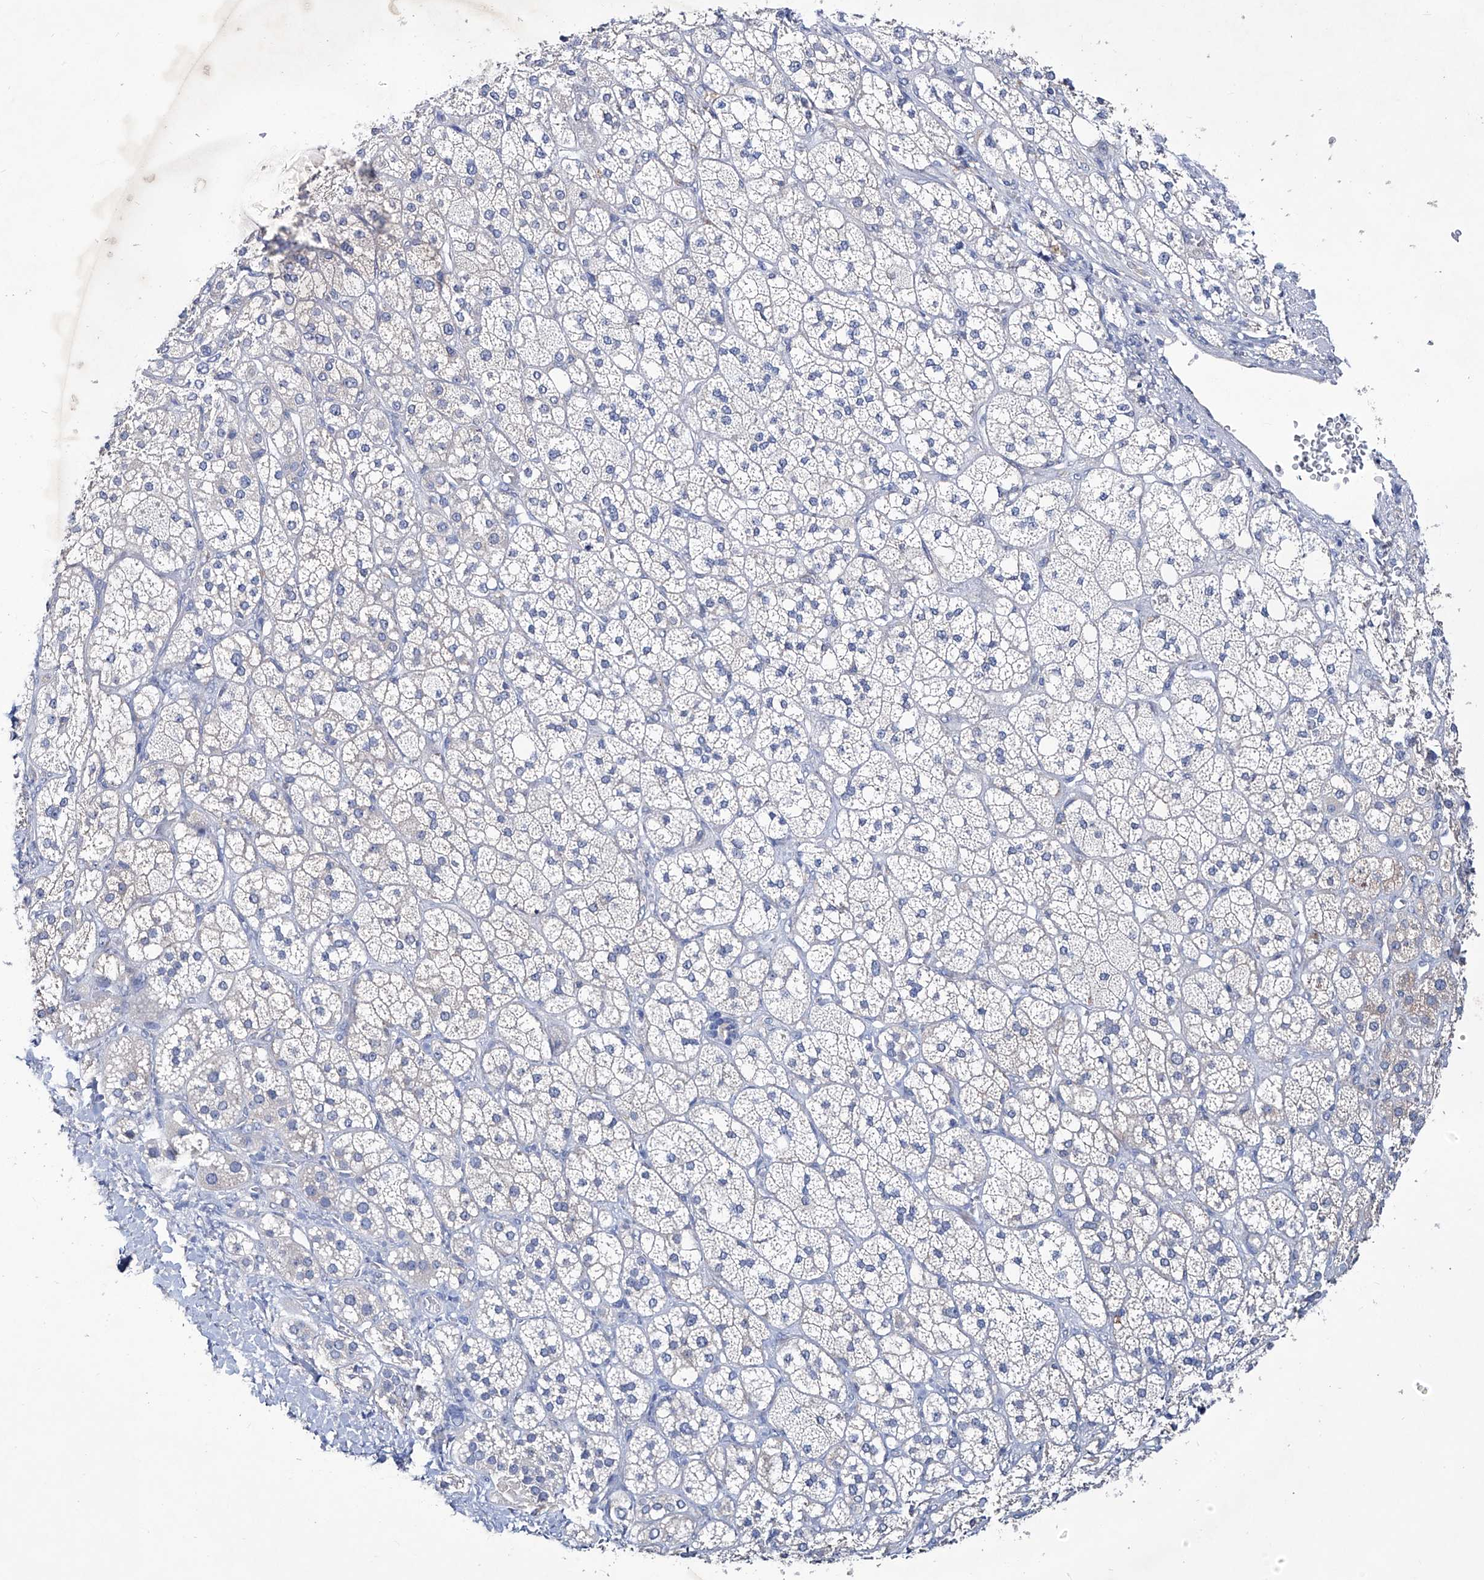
{"staining": {"intensity": "negative", "quantity": "none", "location": "none"}, "tissue": "adrenal gland", "cell_type": "Glandular cells", "image_type": "normal", "snomed": [{"axis": "morphology", "description": "Normal tissue, NOS"}, {"axis": "topography", "description": "Adrenal gland"}], "caption": "The image shows no significant positivity in glandular cells of adrenal gland.", "gene": "KLHL17", "patient": {"sex": "male", "age": 61}}